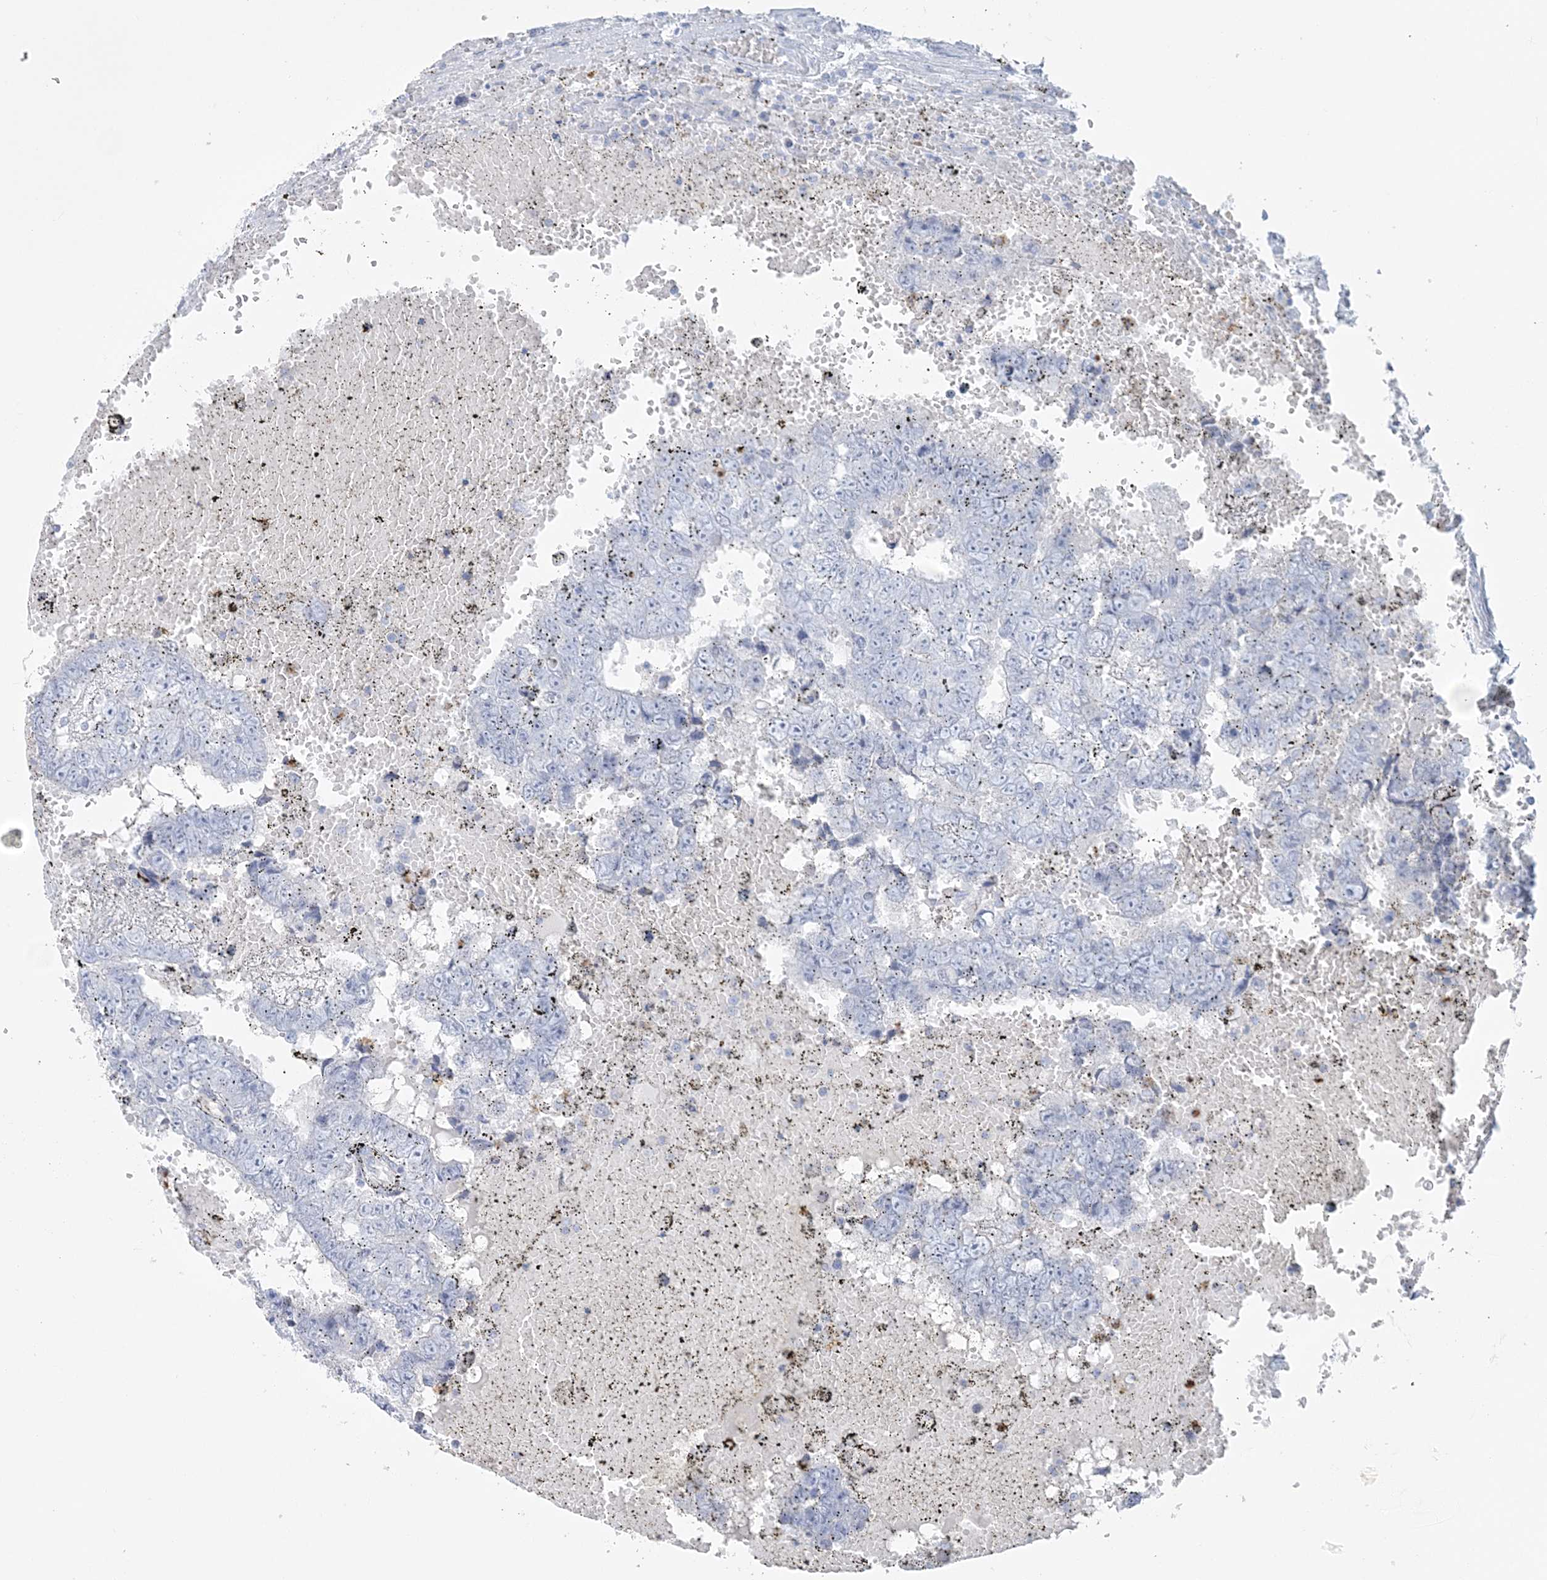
{"staining": {"intensity": "negative", "quantity": "none", "location": "none"}, "tissue": "testis cancer", "cell_type": "Tumor cells", "image_type": "cancer", "snomed": [{"axis": "morphology", "description": "Carcinoma, Embryonal, NOS"}, {"axis": "topography", "description": "Testis"}], "caption": "Testis cancer was stained to show a protein in brown. There is no significant expression in tumor cells.", "gene": "CCNJ", "patient": {"sex": "male", "age": 25}}